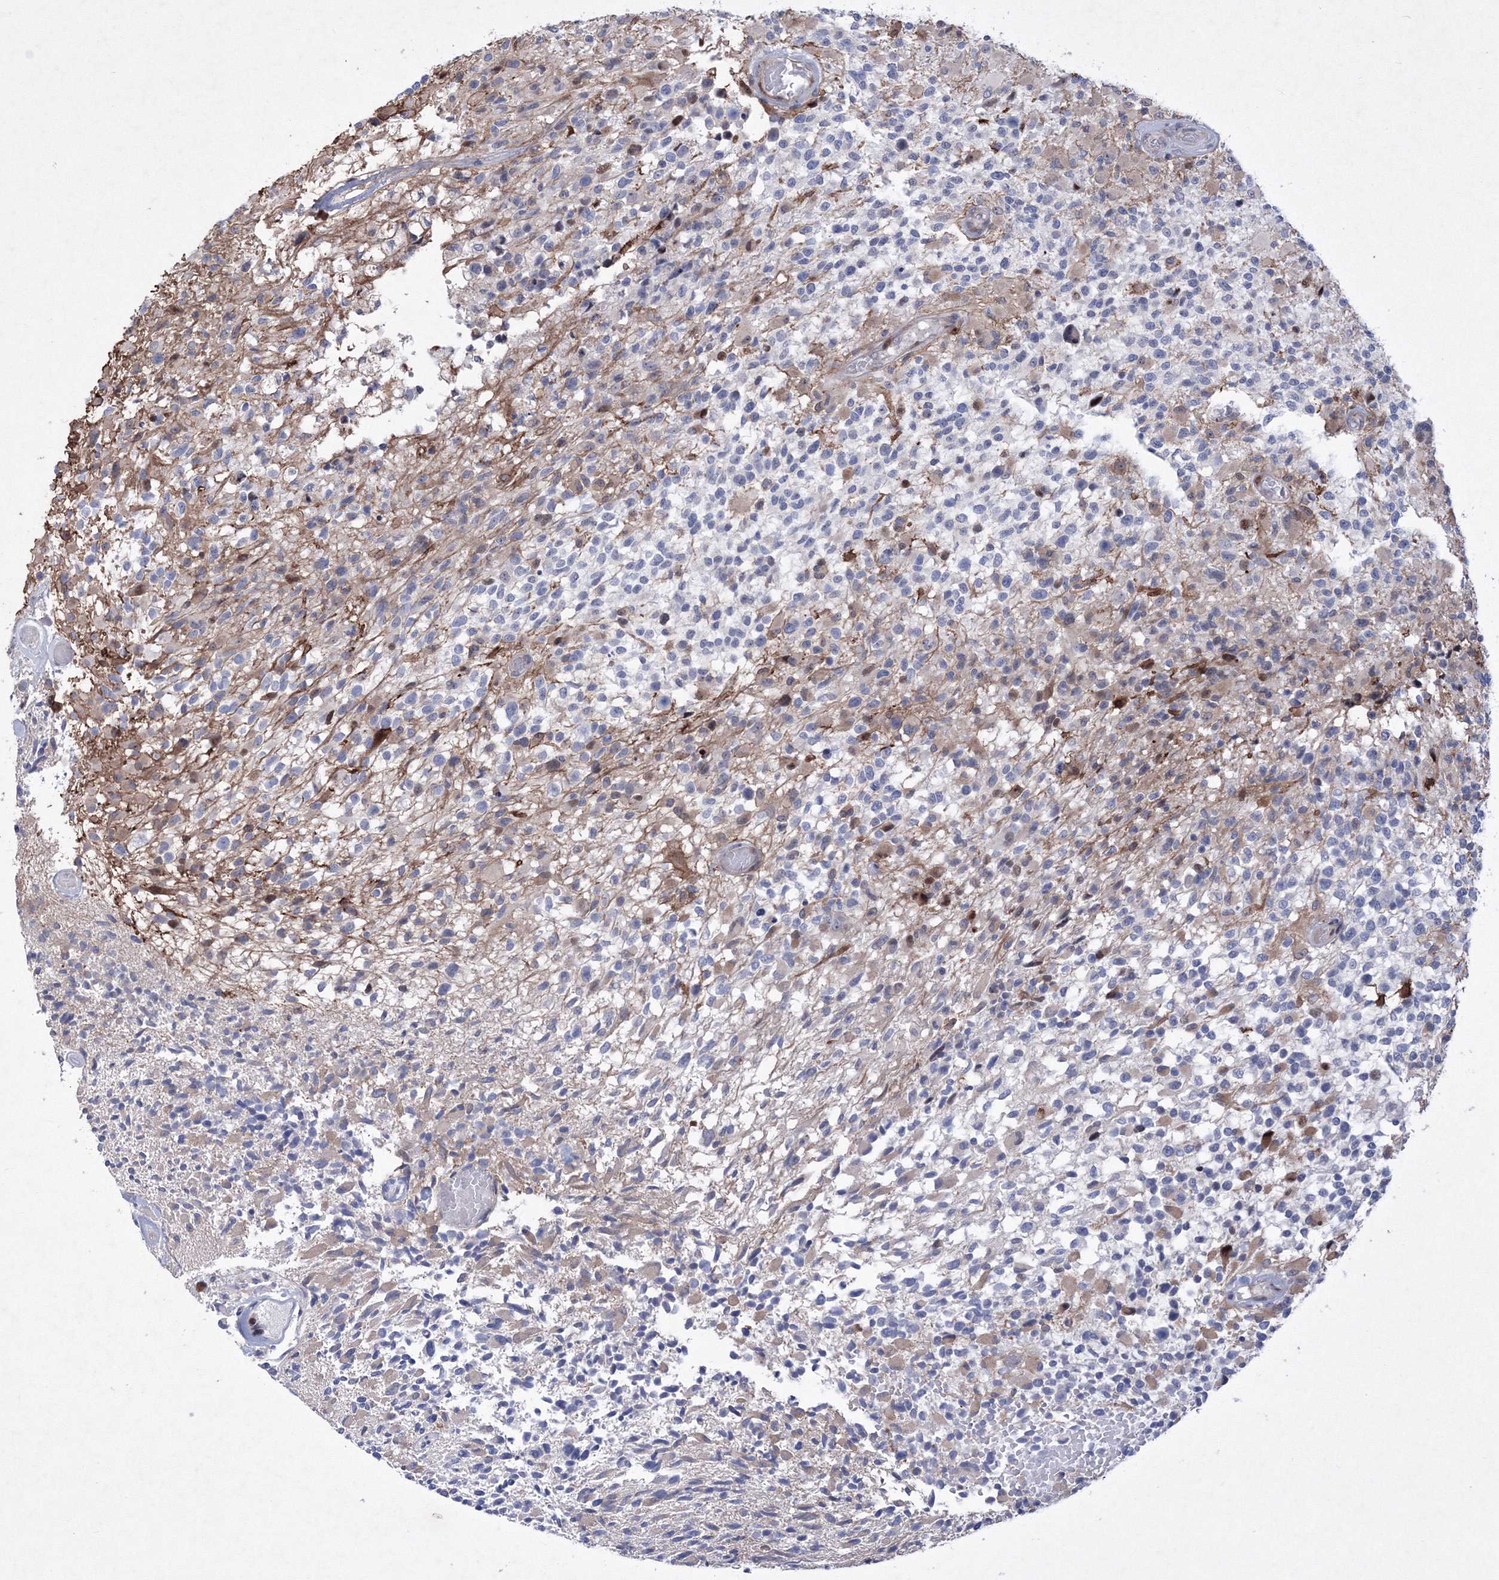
{"staining": {"intensity": "negative", "quantity": "none", "location": "none"}, "tissue": "glioma", "cell_type": "Tumor cells", "image_type": "cancer", "snomed": [{"axis": "morphology", "description": "Glioma, malignant, High grade"}, {"axis": "morphology", "description": "Glioblastoma, NOS"}, {"axis": "topography", "description": "Brain"}], "caption": "A photomicrograph of glioma stained for a protein reveals no brown staining in tumor cells.", "gene": "RNPEPL1", "patient": {"sex": "male", "age": 60}}